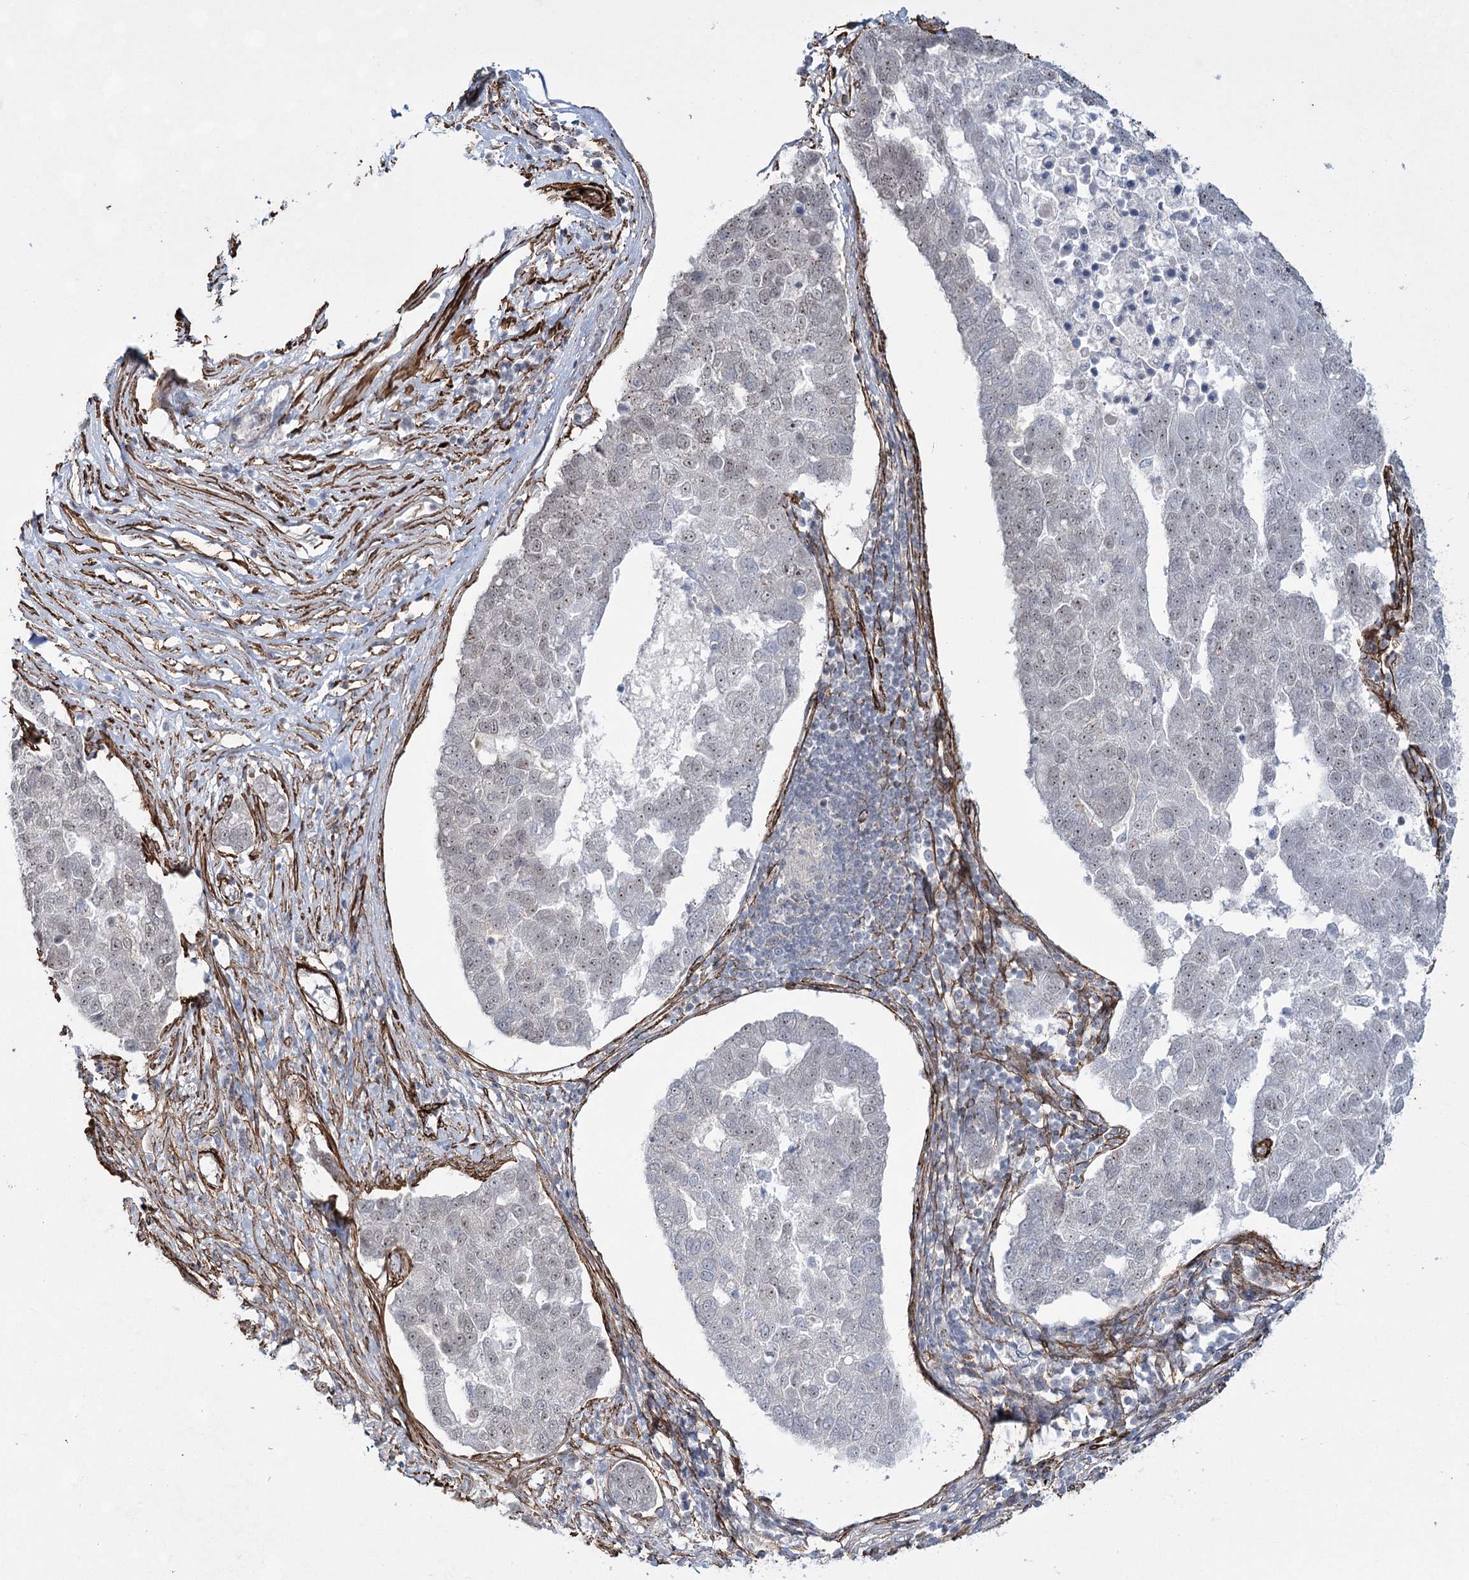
{"staining": {"intensity": "weak", "quantity": "25%-75%", "location": "nuclear"}, "tissue": "pancreatic cancer", "cell_type": "Tumor cells", "image_type": "cancer", "snomed": [{"axis": "morphology", "description": "Adenocarcinoma, NOS"}, {"axis": "topography", "description": "Pancreas"}], "caption": "About 25%-75% of tumor cells in pancreatic adenocarcinoma show weak nuclear protein expression as visualized by brown immunohistochemical staining.", "gene": "CWF19L1", "patient": {"sex": "female", "age": 61}}